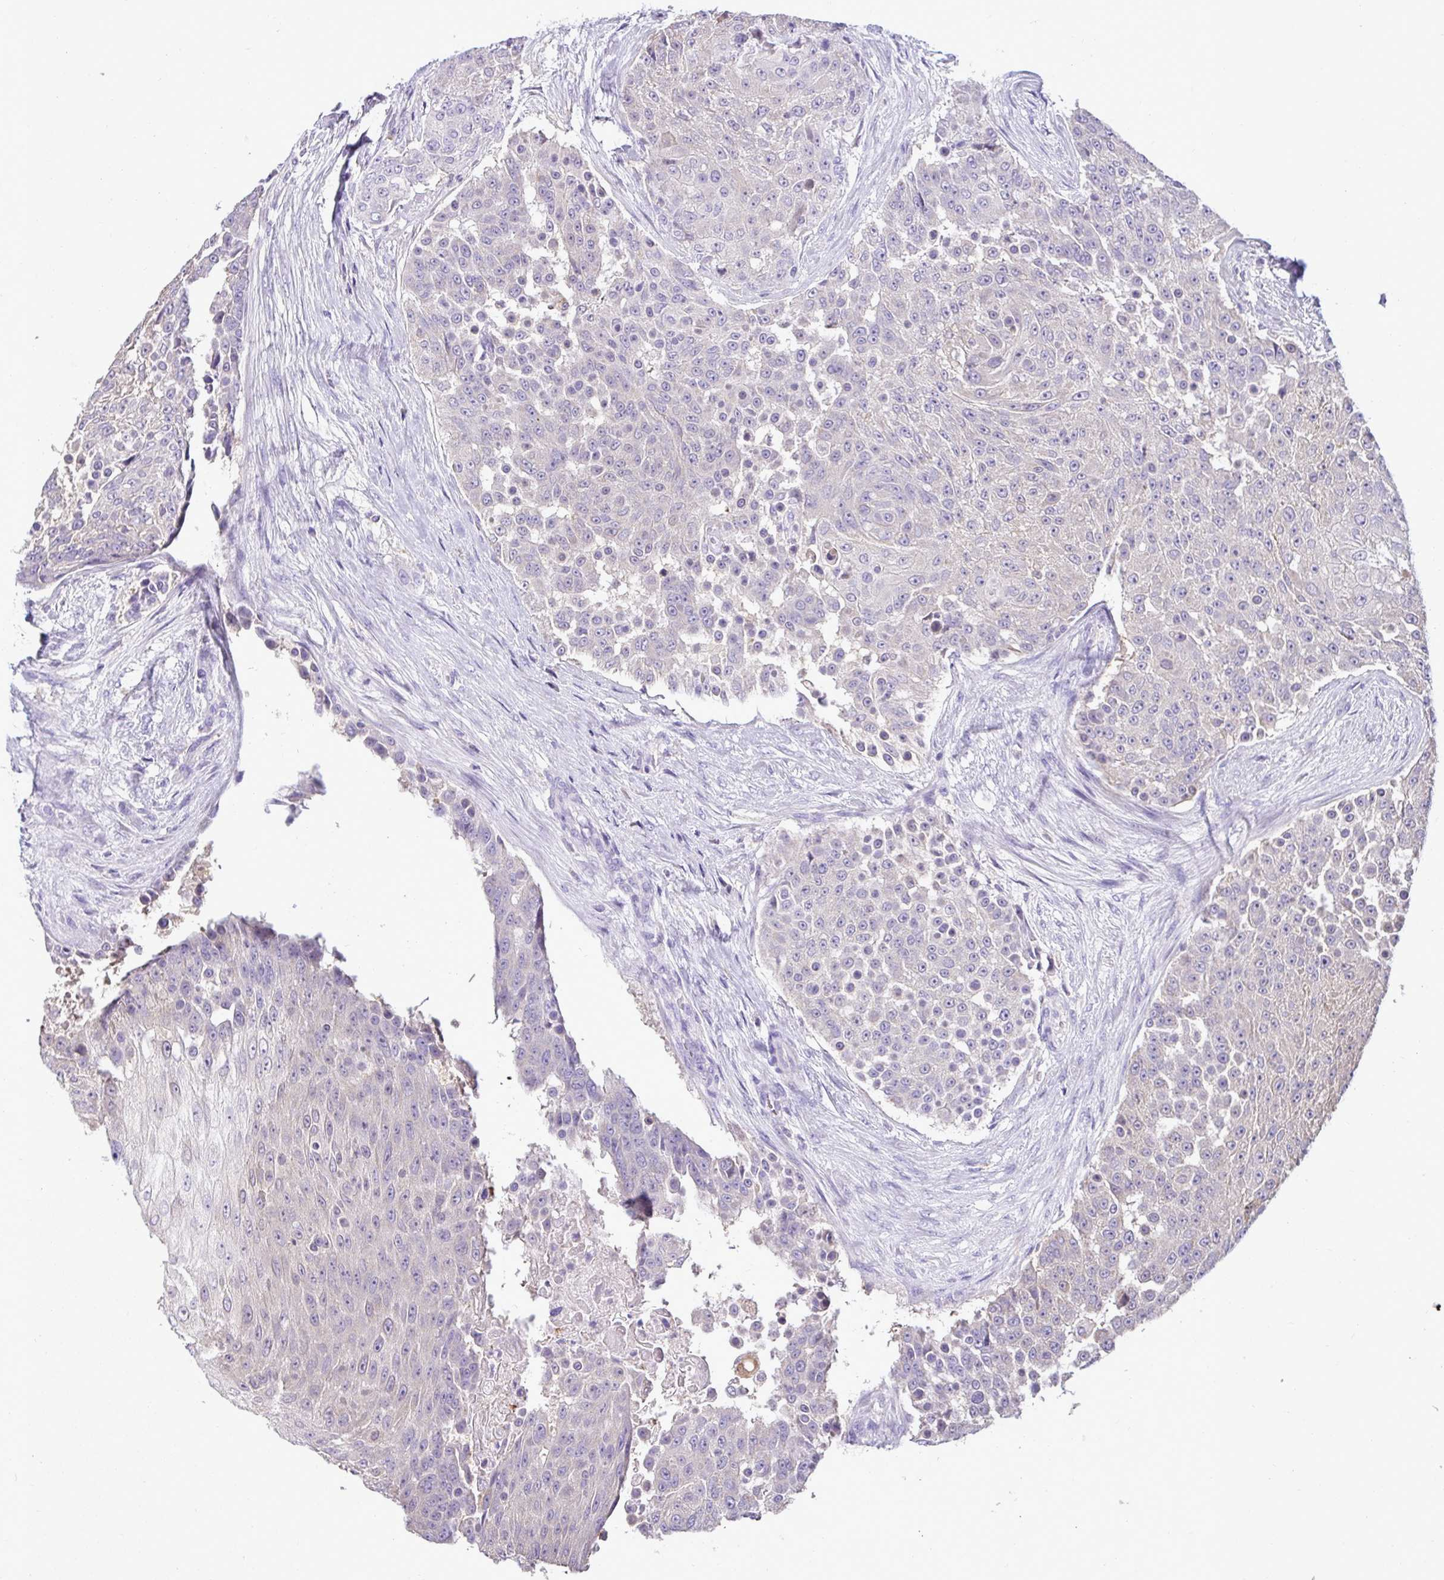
{"staining": {"intensity": "negative", "quantity": "none", "location": "none"}, "tissue": "urothelial cancer", "cell_type": "Tumor cells", "image_type": "cancer", "snomed": [{"axis": "morphology", "description": "Urothelial carcinoma, High grade"}, {"axis": "topography", "description": "Urinary bladder"}], "caption": "Tumor cells show no significant protein staining in urothelial carcinoma (high-grade).", "gene": "ST8SIA2", "patient": {"sex": "female", "age": 63}}